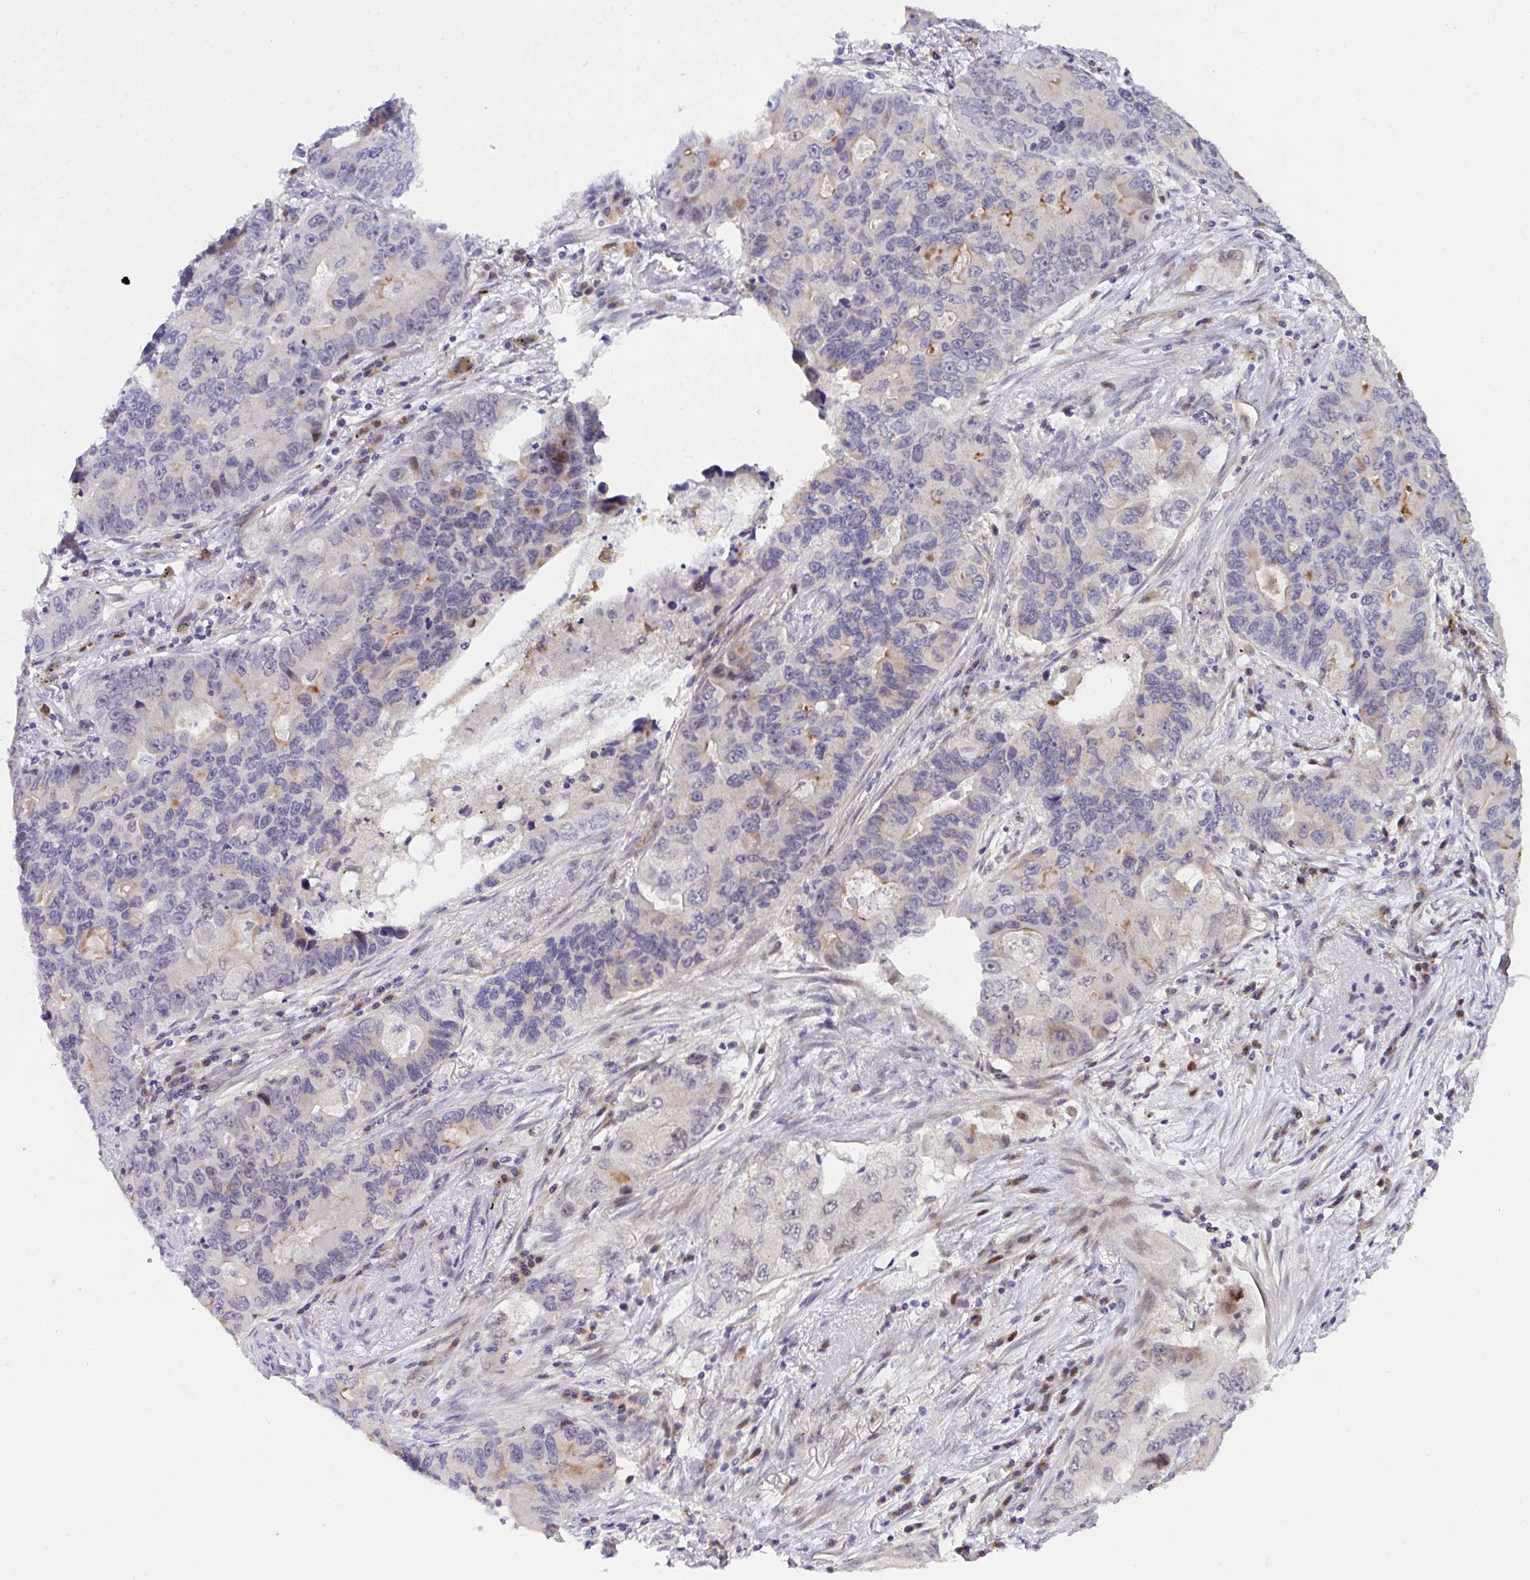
{"staining": {"intensity": "negative", "quantity": "none", "location": "none"}, "tissue": "lung cancer", "cell_type": "Tumor cells", "image_type": "cancer", "snomed": [{"axis": "morphology", "description": "Adenocarcinoma, NOS"}, {"axis": "morphology", "description": "Adenocarcinoma, metastatic, NOS"}, {"axis": "topography", "description": "Lymph node"}, {"axis": "topography", "description": "Lung"}], "caption": "Tumor cells are negative for protein expression in human adenocarcinoma (lung).", "gene": "ZNF554", "patient": {"sex": "female", "age": 54}}